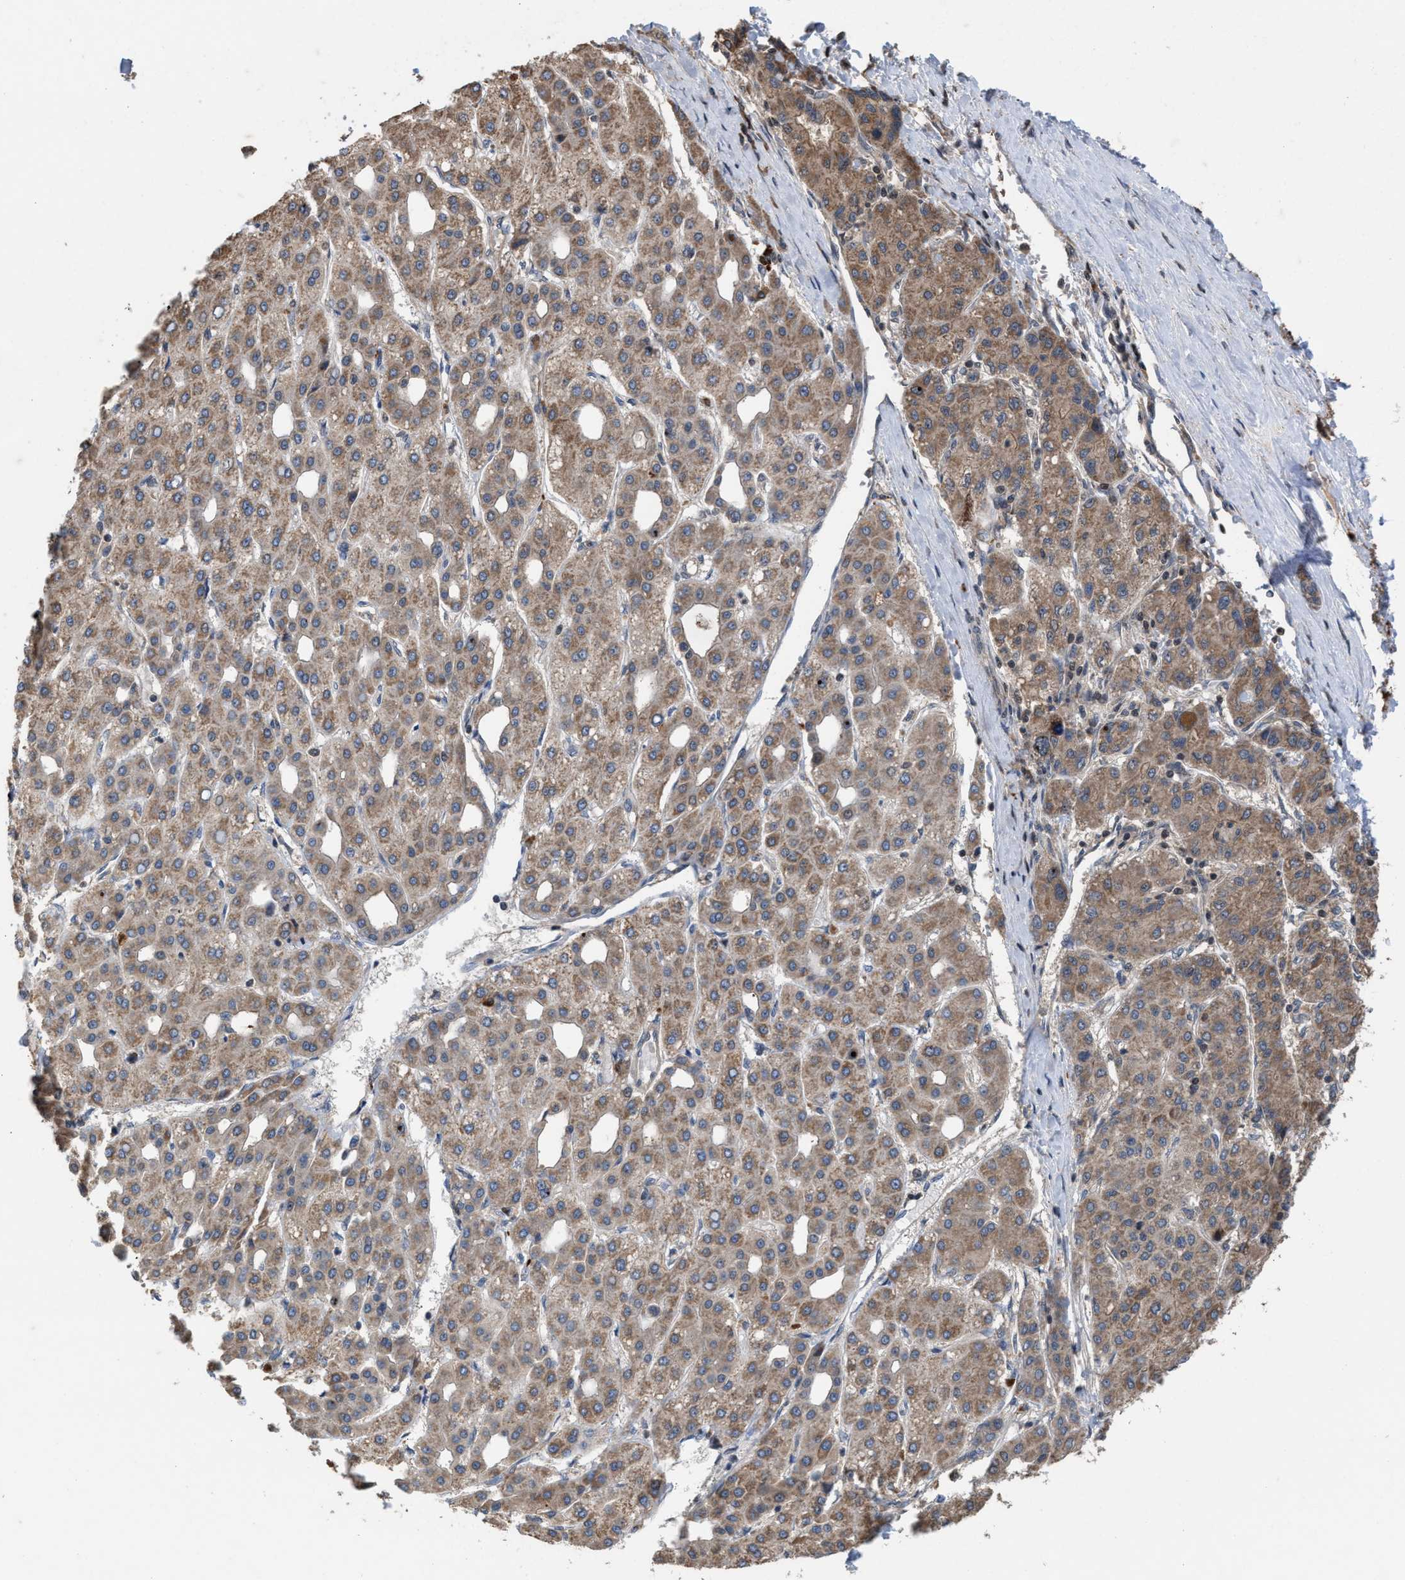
{"staining": {"intensity": "moderate", "quantity": ">75%", "location": "cytoplasmic/membranous"}, "tissue": "liver cancer", "cell_type": "Tumor cells", "image_type": "cancer", "snomed": [{"axis": "morphology", "description": "Carcinoma, Hepatocellular, NOS"}, {"axis": "topography", "description": "Liver"}], "caption": "Hepatocellular carcinoma (liver) tissue reveals moderate cytoplasmic/membranous staining in about >75% of tumor cells", "gene": "C9orf78", "patient": {"sex": "male", "age": 65}}